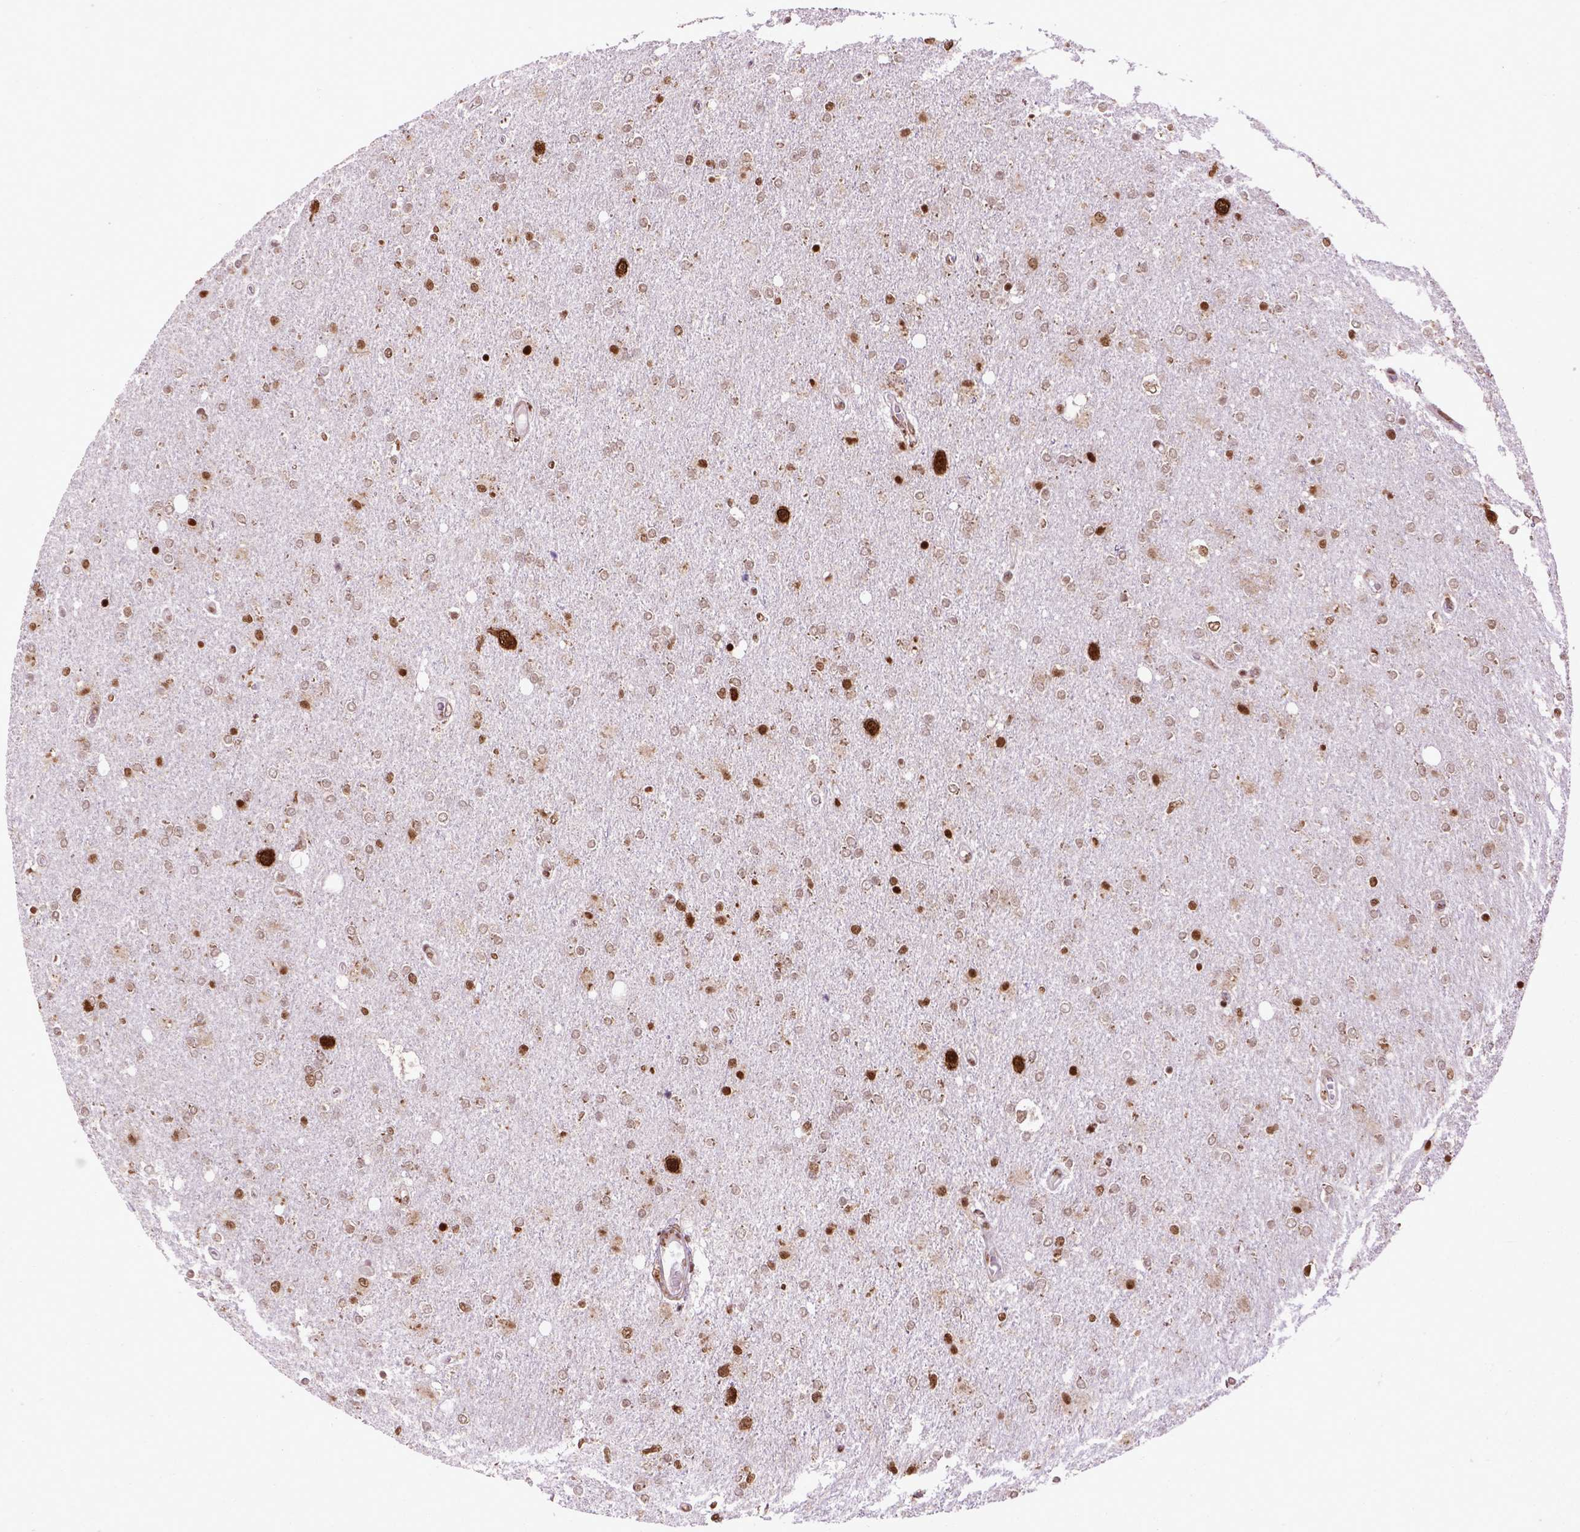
{"staining": {"intensity": "weak", "quantity": ">75%", "location": "nuclear"}, "tissue": "glioma", "cell_type": "Tumor cells", "image_type": "cancer", "snomed": [{"axis": "morphology", "description": "Glioma, malignant, High grade"}, {"axis": "topography", "description": "Cerebral cortex"}], "caption": "This histopathology image shows immunohistochemistry (IHC) staining of human glioma, with low weak nuclear expression in about >75% of tumor cells.", "gene": "CELF1", "patient": {"sex": "male", "age": 70}}